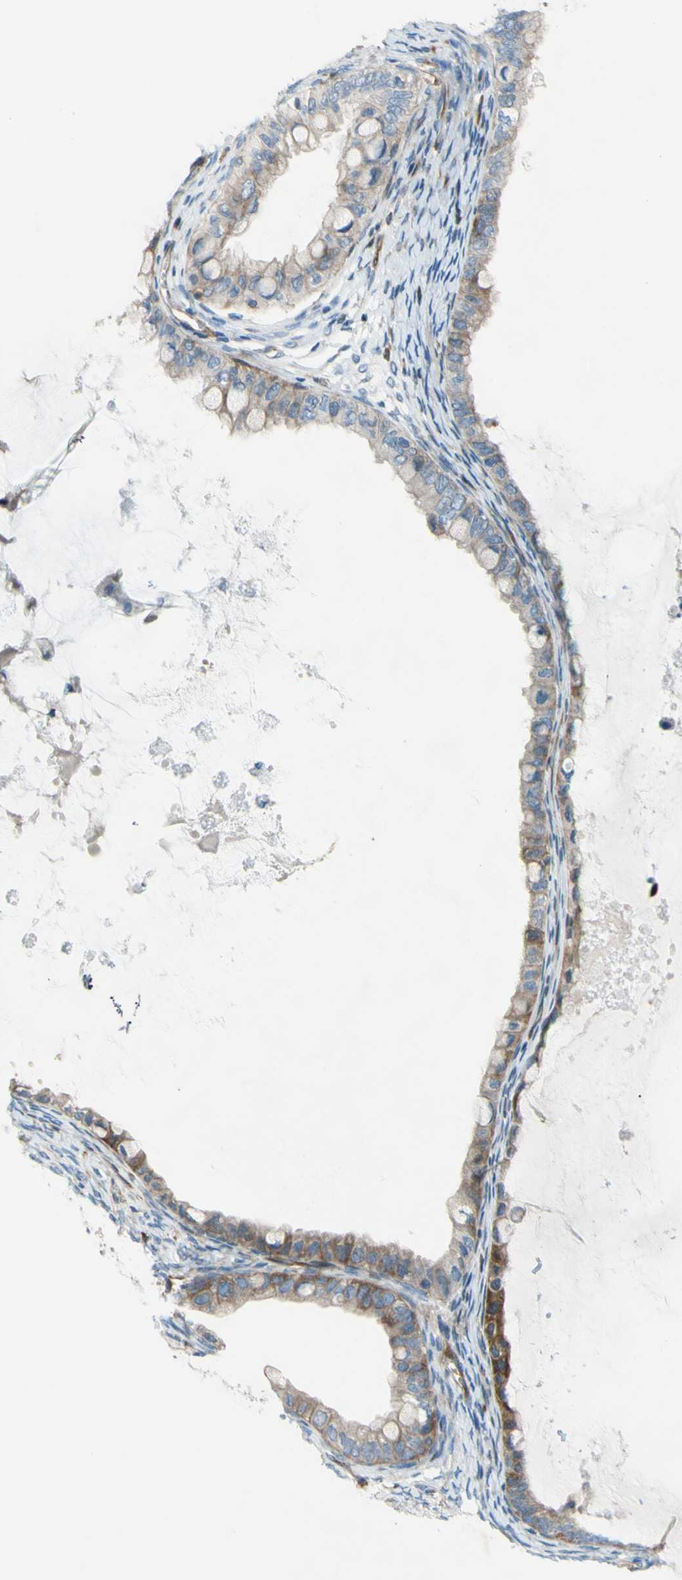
{"staining": {"intensity": "moderate", "quantity": "<25%", "location": "cytoplasmic/membranous"}, "tissue": "ovarian cancer", "cell_type": "Tumor cells", "image_type": "cancer", "snomed": [{"axis": "morphology", "description": "Cystadenocarcinoma, mucinous, NOS"}, {"axis": "topography", "description": "Ovary"}], "caption": "DAB immunohistochemical staining of human ovarian cancer (mucinous cystadenocarcinoma) reveals moderate cytoplasmic/membranous protein positivity in about <25% of tumor cells.", "gene": "PAK2", "patient": {"sex": "female", "age": 80}}